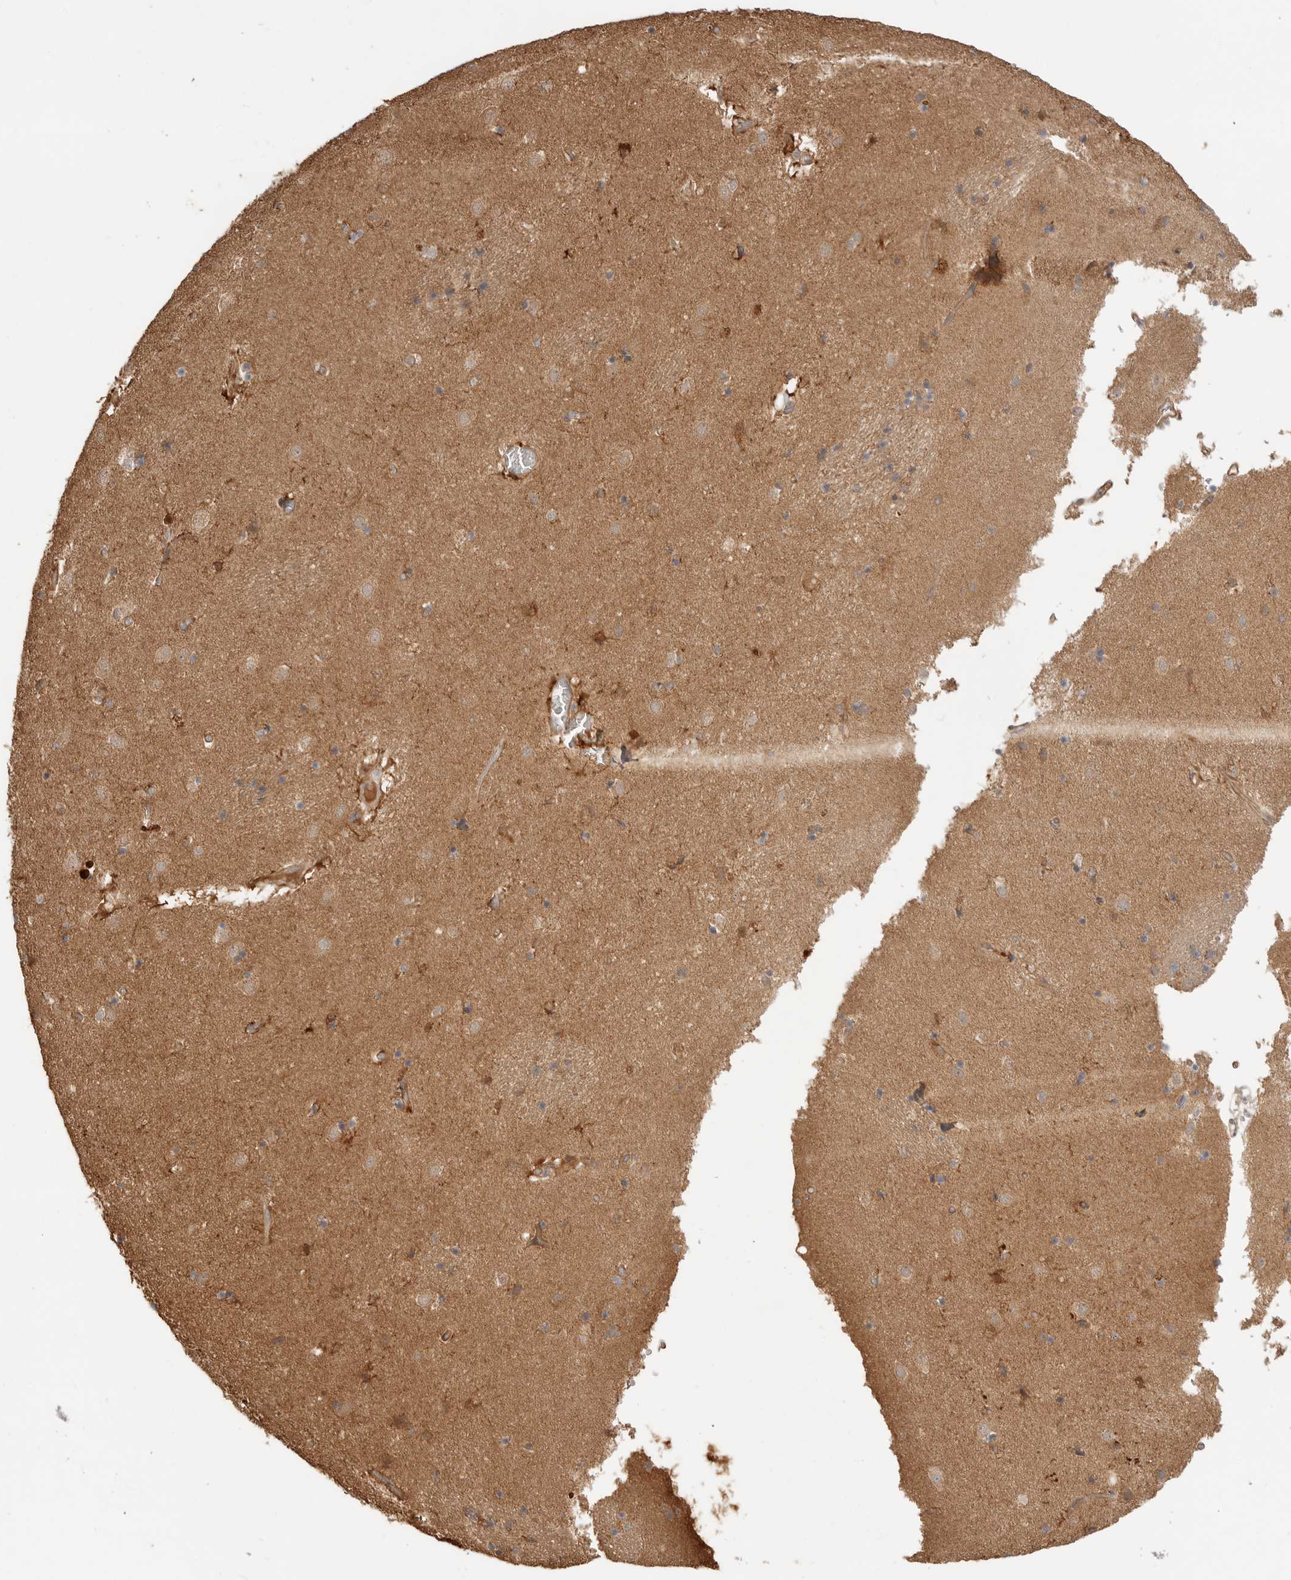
{"staining": {"intensity": "weak", "quantity": "25%-75%", "location": "cytoplasmic/membranous"}, "tissue": "caudate", "cell_type": "Glial cells", "image_type": "normal", "snomed": [{"axis": "morphology", "description": "Normal tissue, NOS"}, {"axis": "topography", "description": "Lateral ventricle wall"}], "caption": "High-magnification brightfield microscopy of normal caudate stained with DAB (brown) and counterstained with hematoxylin (blue). glial cells exhibit weak cytoplasmic/membranous staining is present in about25%-75% of cells.", "gene": "CLDN12", "patient": {"sex": "male", "age": 70}}